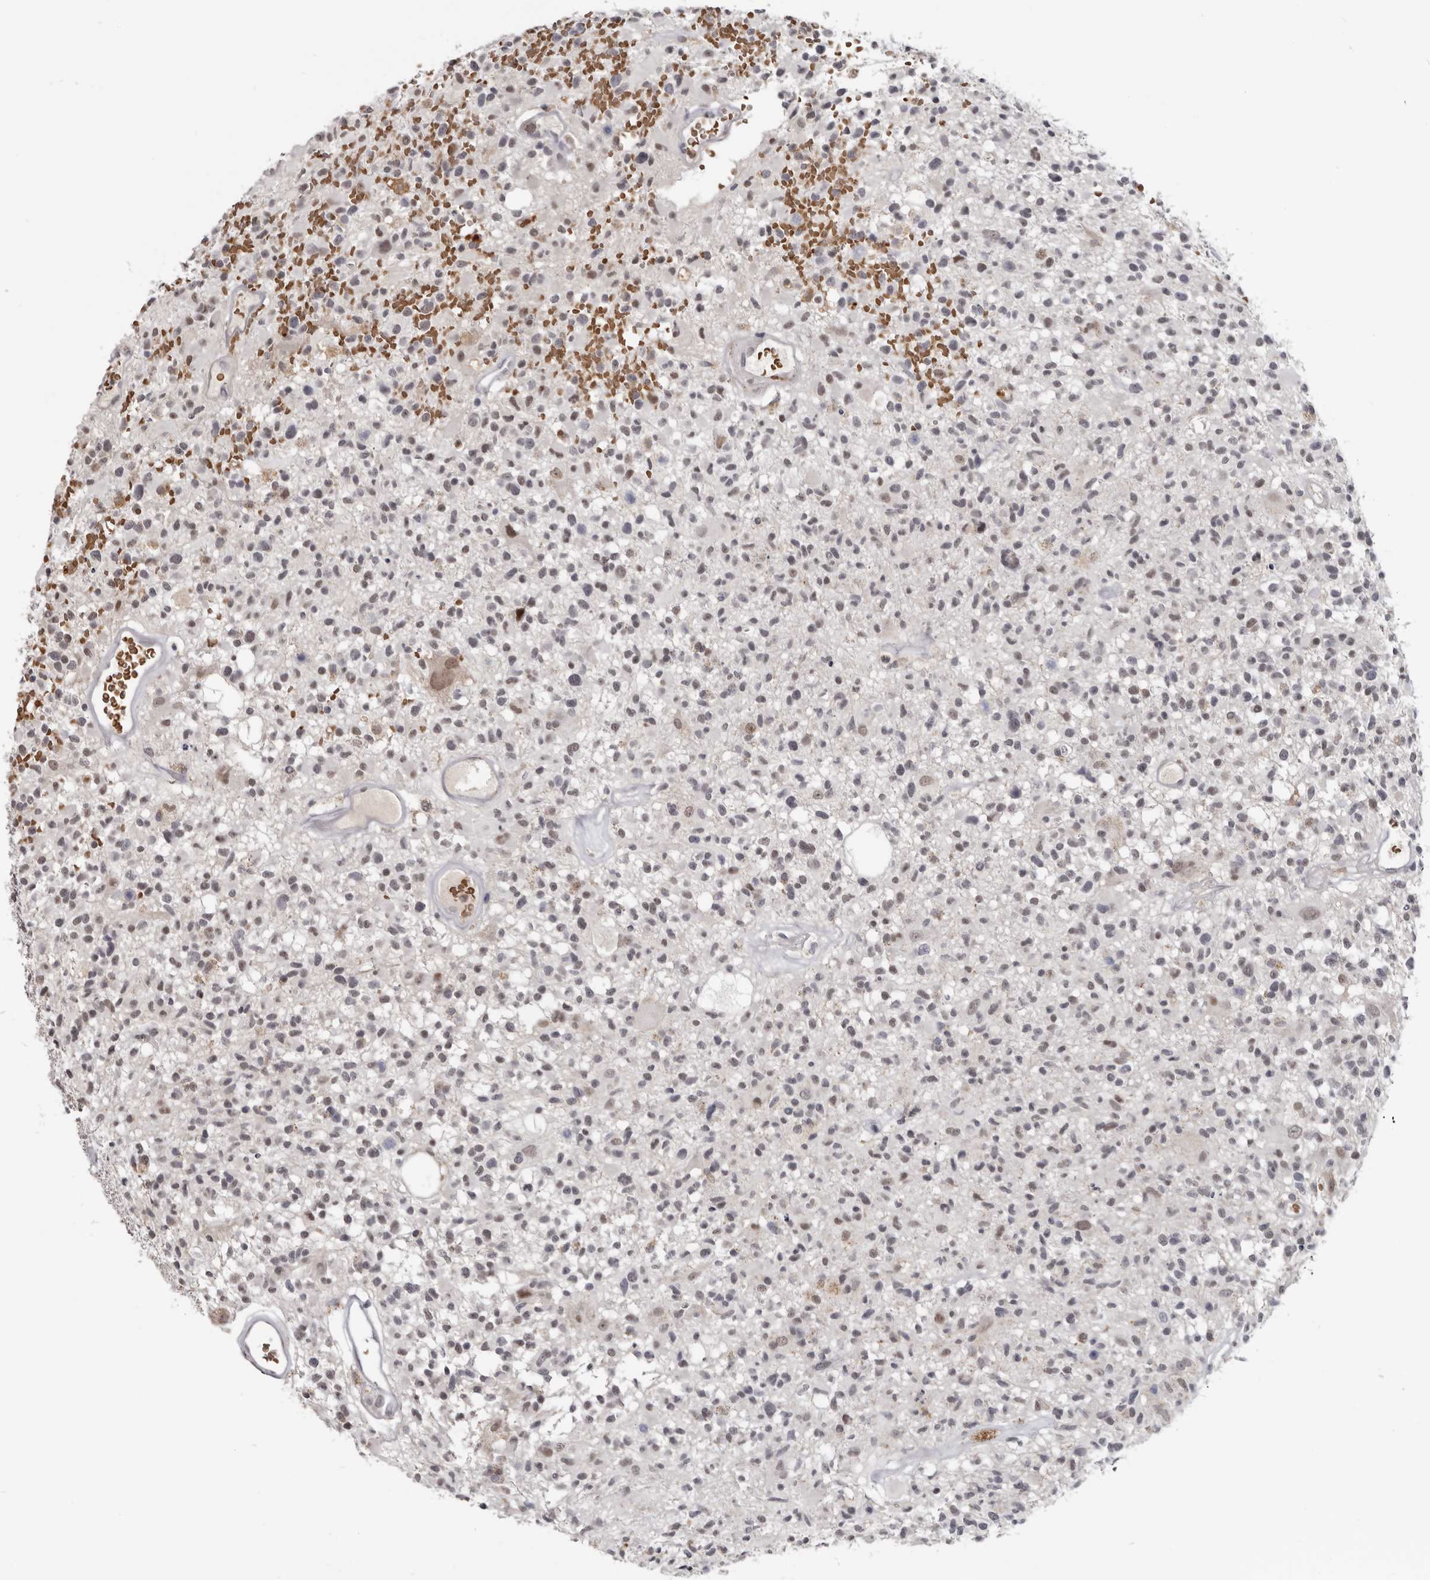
{"staining": {"intensity": "moderate", "quantity": "<25%", "location": "nuclear"}, "tissue": "glioma", "cell_type": "Tumor cells", "image_type": "cancer", "snomed": [{"axis": "morphology", "description": "Glioma, malignant, High grade"}, {"axis": "morphology", "description": "Glioblastoma, NOS"}, {"axis": "topography", "description": "Brain"}], "caption": "Approximately <25% of tumor cells in glioma show moderate nuclear protein staining as visualized by brown immunohistochemical staining.", "gene": "CGN", "patient": {"sex": "male", "age": 60}}